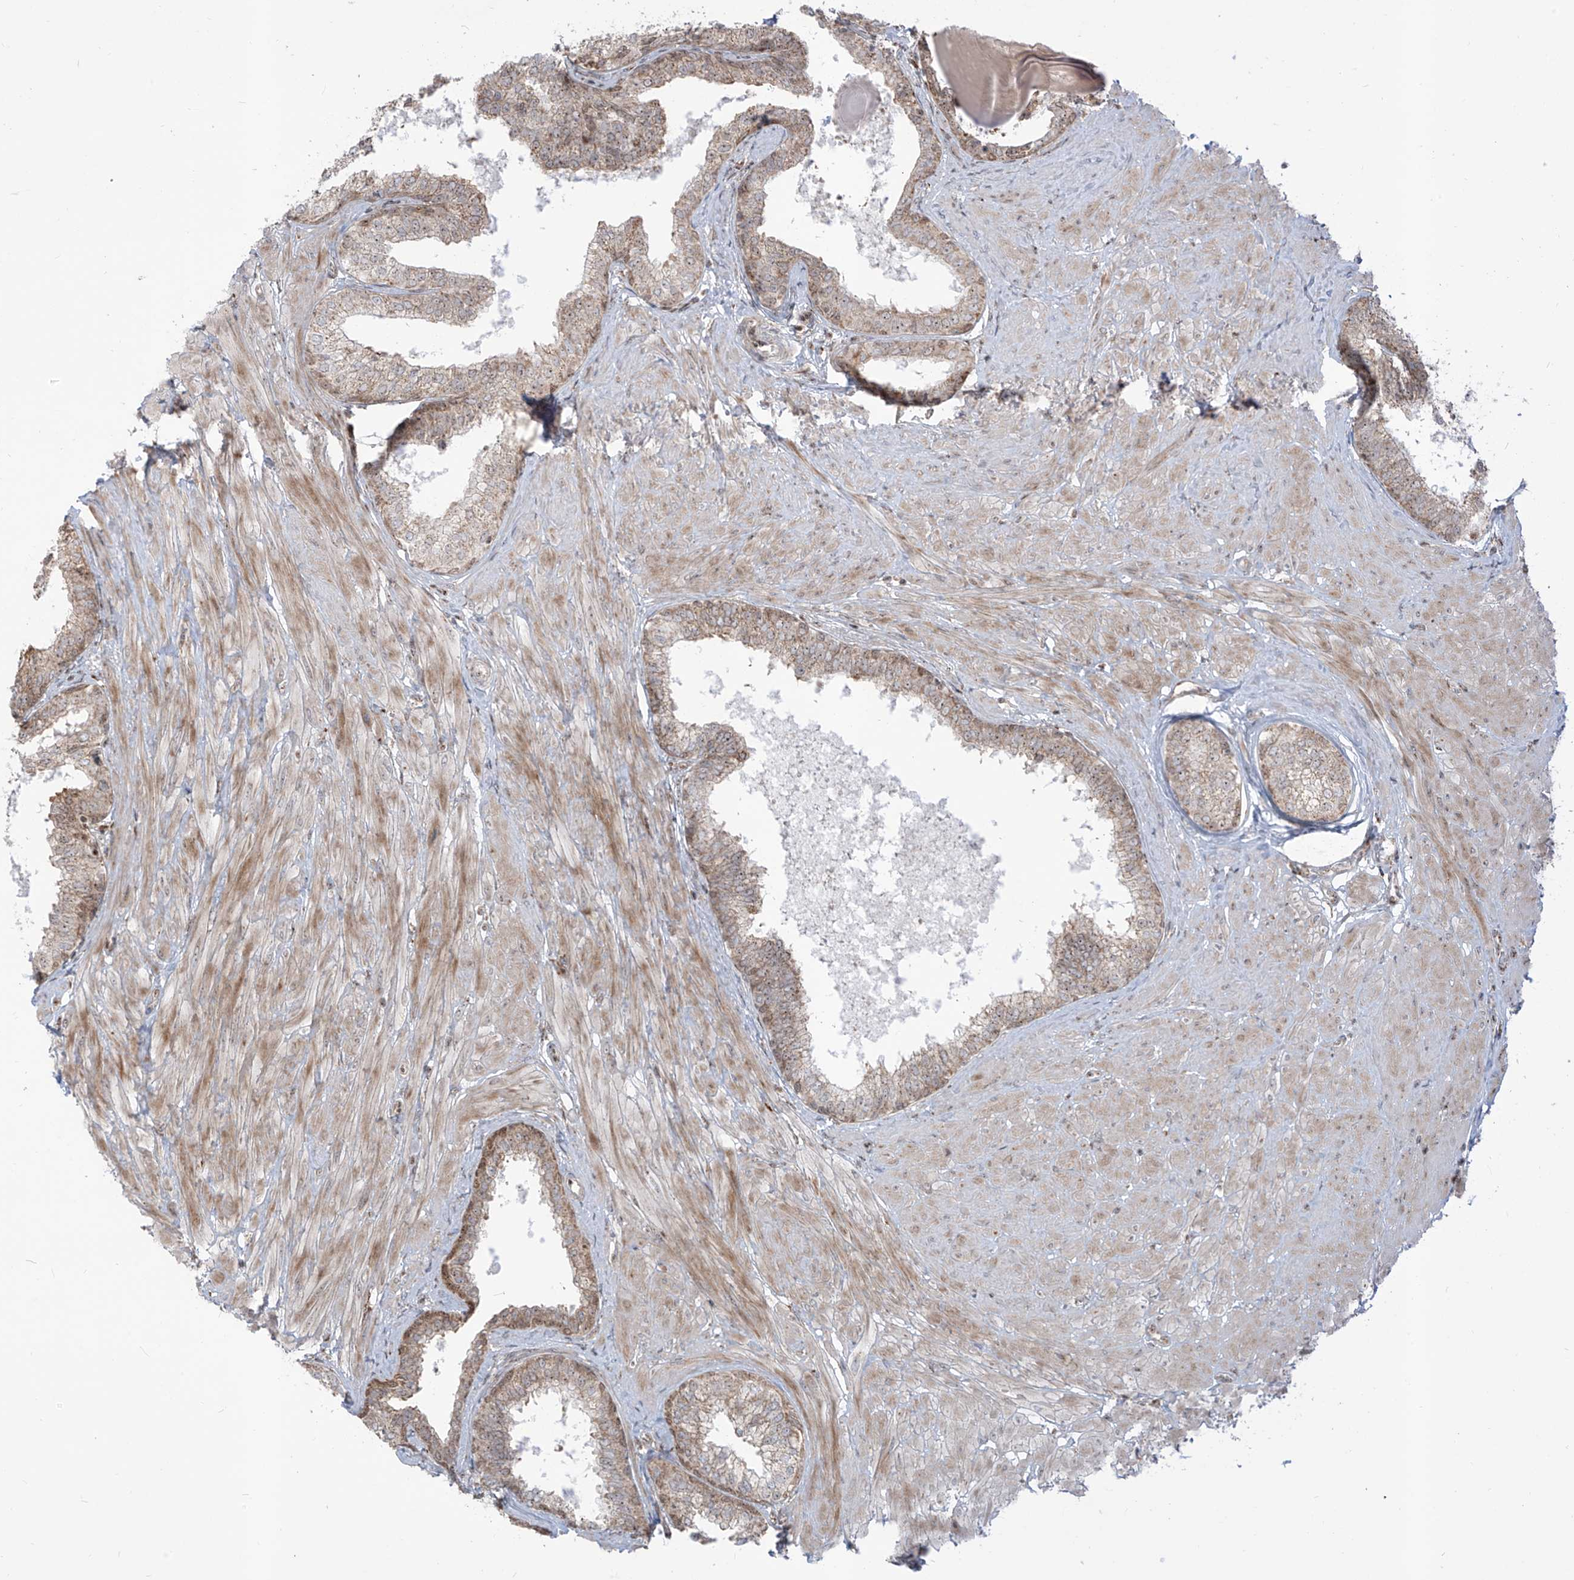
{"staining": {"intensity": "moderate", "quantity": "25%-75%", "location": "cytoplasmic/membranous"}, "tissue": "prostate", "cell_type": "Glandular cells", "image_type": "normal", "snomed": [{"axis": "morphology", "description": "Normal tissue, NOS"}, {"axis": "topography", "description": "Prostate"}], "caption": "The micrograph shows immunohistochemical staining of normal prostate. There is moderate cytoplasmic/membranous expression is appreciated in approximately 25%-75% of glandular cells. The staining was performed using DAB (3,3'-diaminobenzidine) to visualize the protein expression in brown, while the nuclei were stained in blue with hematoxylin (Magnification: 20x).", "gene": "ZBTB8A", "patient": {"sex": "male", "age": 48}}